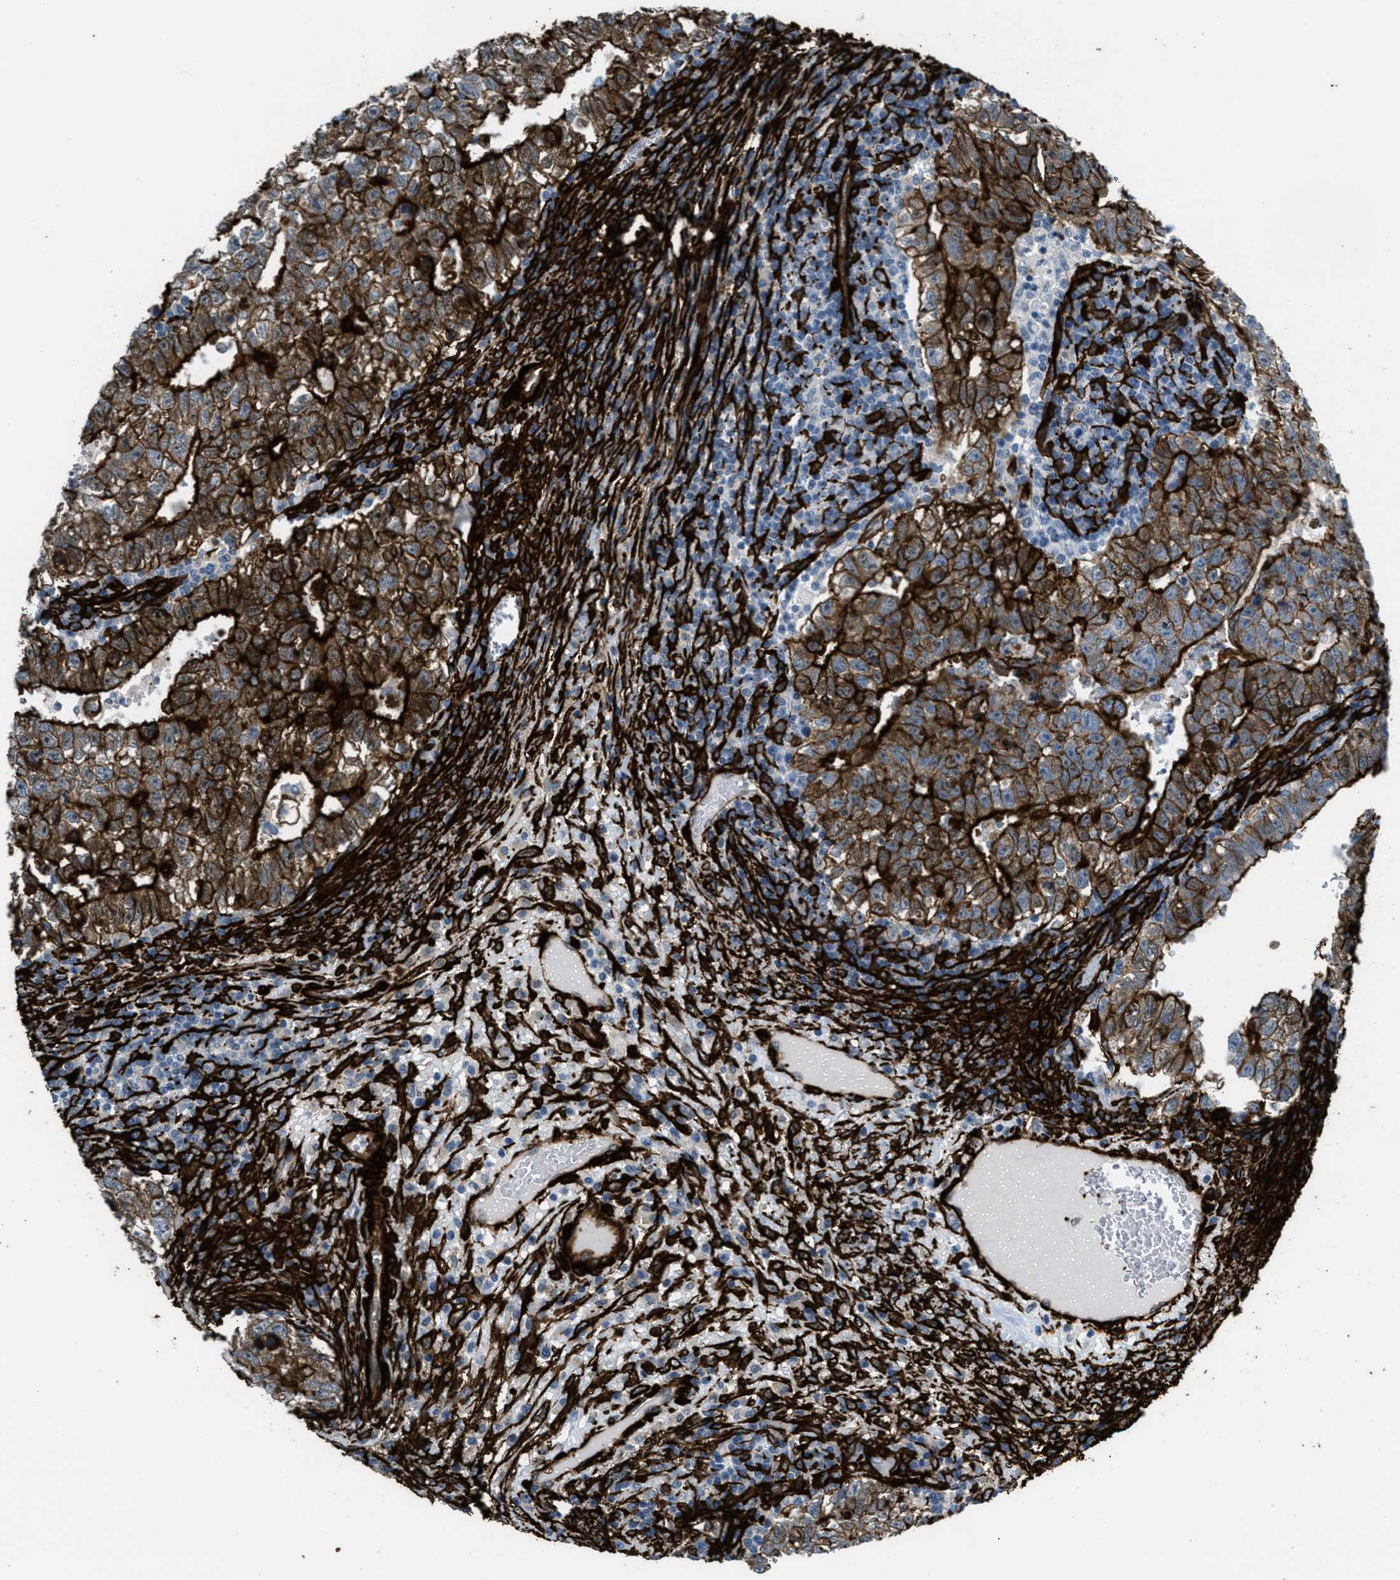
{"staining": {"intensity": "strong", "quantity": ">75%", "location": "cytoplasmic/membranous"}, "tissue": "testis cancer", "cell_type": "Tumor cells", "image_type": "cancer", "snomed": [{"axis": "morphology", "description": "Seminoma, NOS"}, {"axis": "morphology", "description": "Carcinoma, Embryonal, NOS"}, {"axis": "topography", "description": "Testis"}], "caption": "Seminoma (testis) tissue reveals strong cytoplasmic/membranous positivity in approximately >75% of tumor cells (DAB IHC with brightfield microscopy, high magnification).", "gene": "CALD1", "patient": {"sex": "male", "age": 38}}